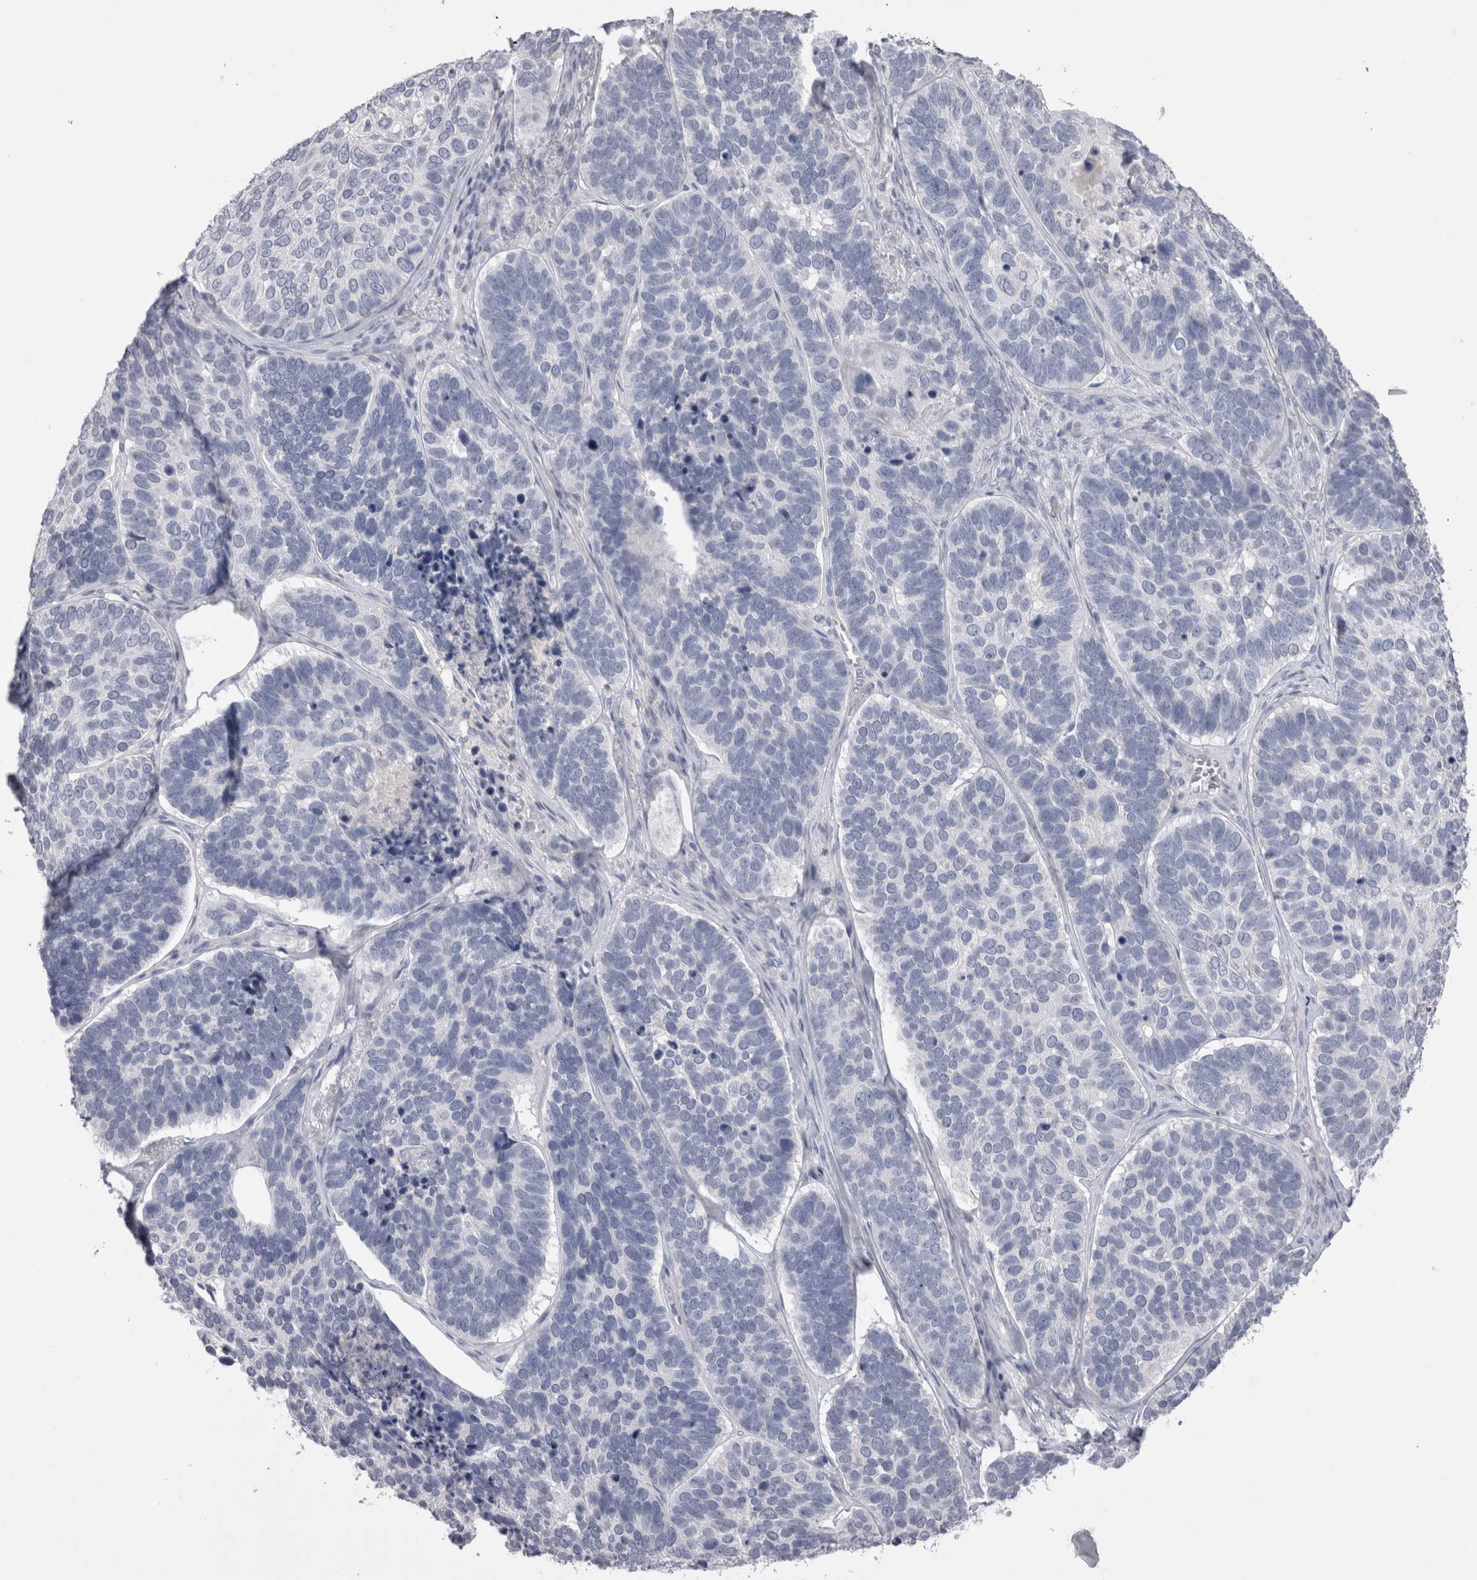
{"staining": {"intensity": "negative", "quantity": "none", "location": "none"}, "tissue": "skin cancer", "cell_type": "Tumor cells", "image_type": "cancer", "snomed": [{"axis": "morphology", "description": "Basal cell carcinoma"}, {"axis": "topography", "description": "Skin"}], "caption": "Tumor cells are negative for brown protein staining in basal cell carcinoma (skin).", "gene": "ADAM2", "patient": {"sex": "male", "age": 62}}